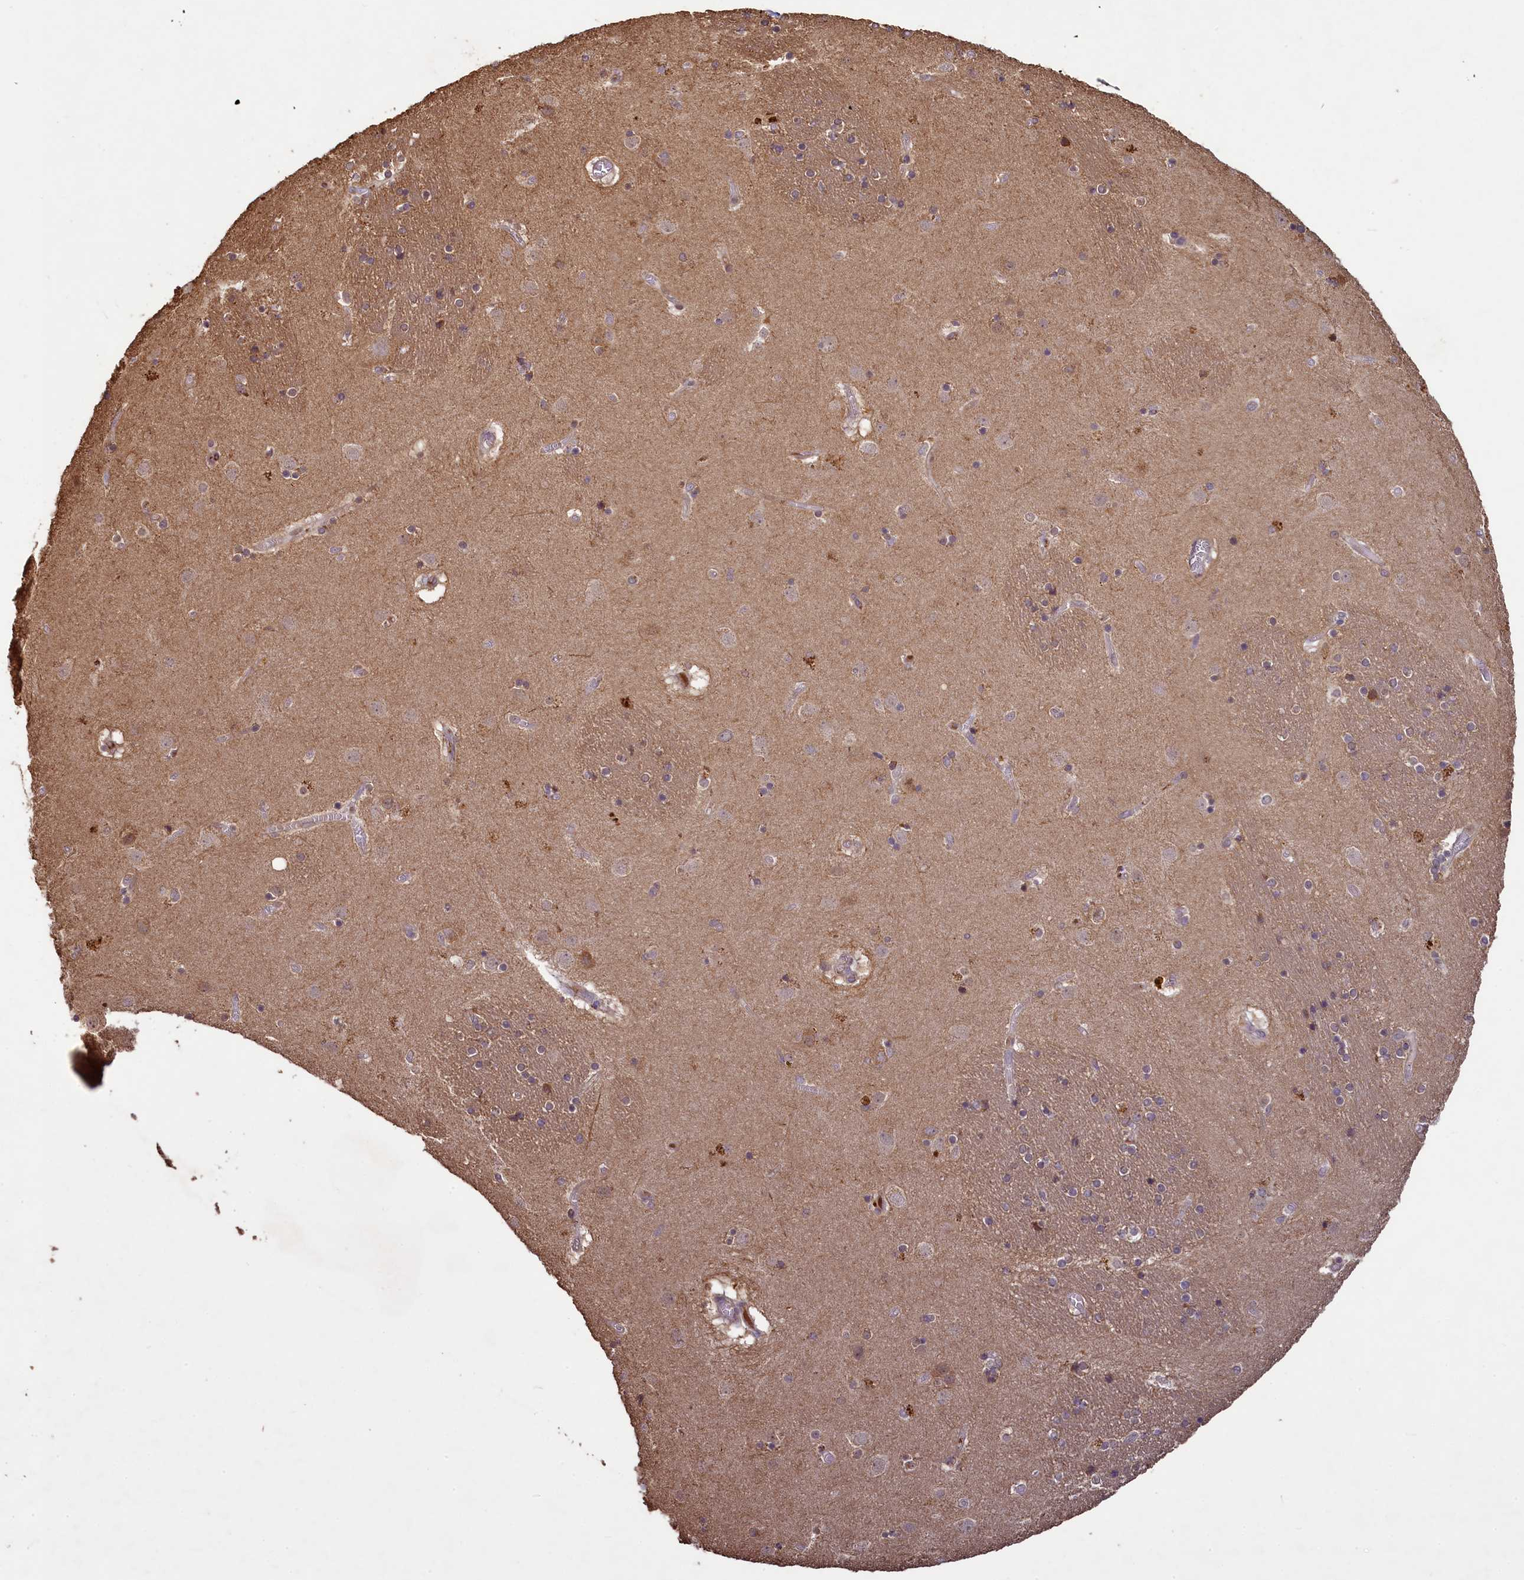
{"staining": {"intensity": "moderate", "quantity": "<25%", "location": "cytoplasmic/membranous"}, "tissue": "caudate", "cell_type": "Glial cells", "image_type": "normal", "snomed": [{"axis": "morphology", "description": "Normal tissue, NOS"}, {"axis": "topography", "description": "Lateral ventricle wall"}], "caption": "Immunohistochemistry (IHC) (DAB) staining of benign caudate displays moderate cytoplasmic/membranous protein expression in approximately <25% of glial cells.", "gene": "NUDT6", "patient": {"sex": "male", "age": 70}}